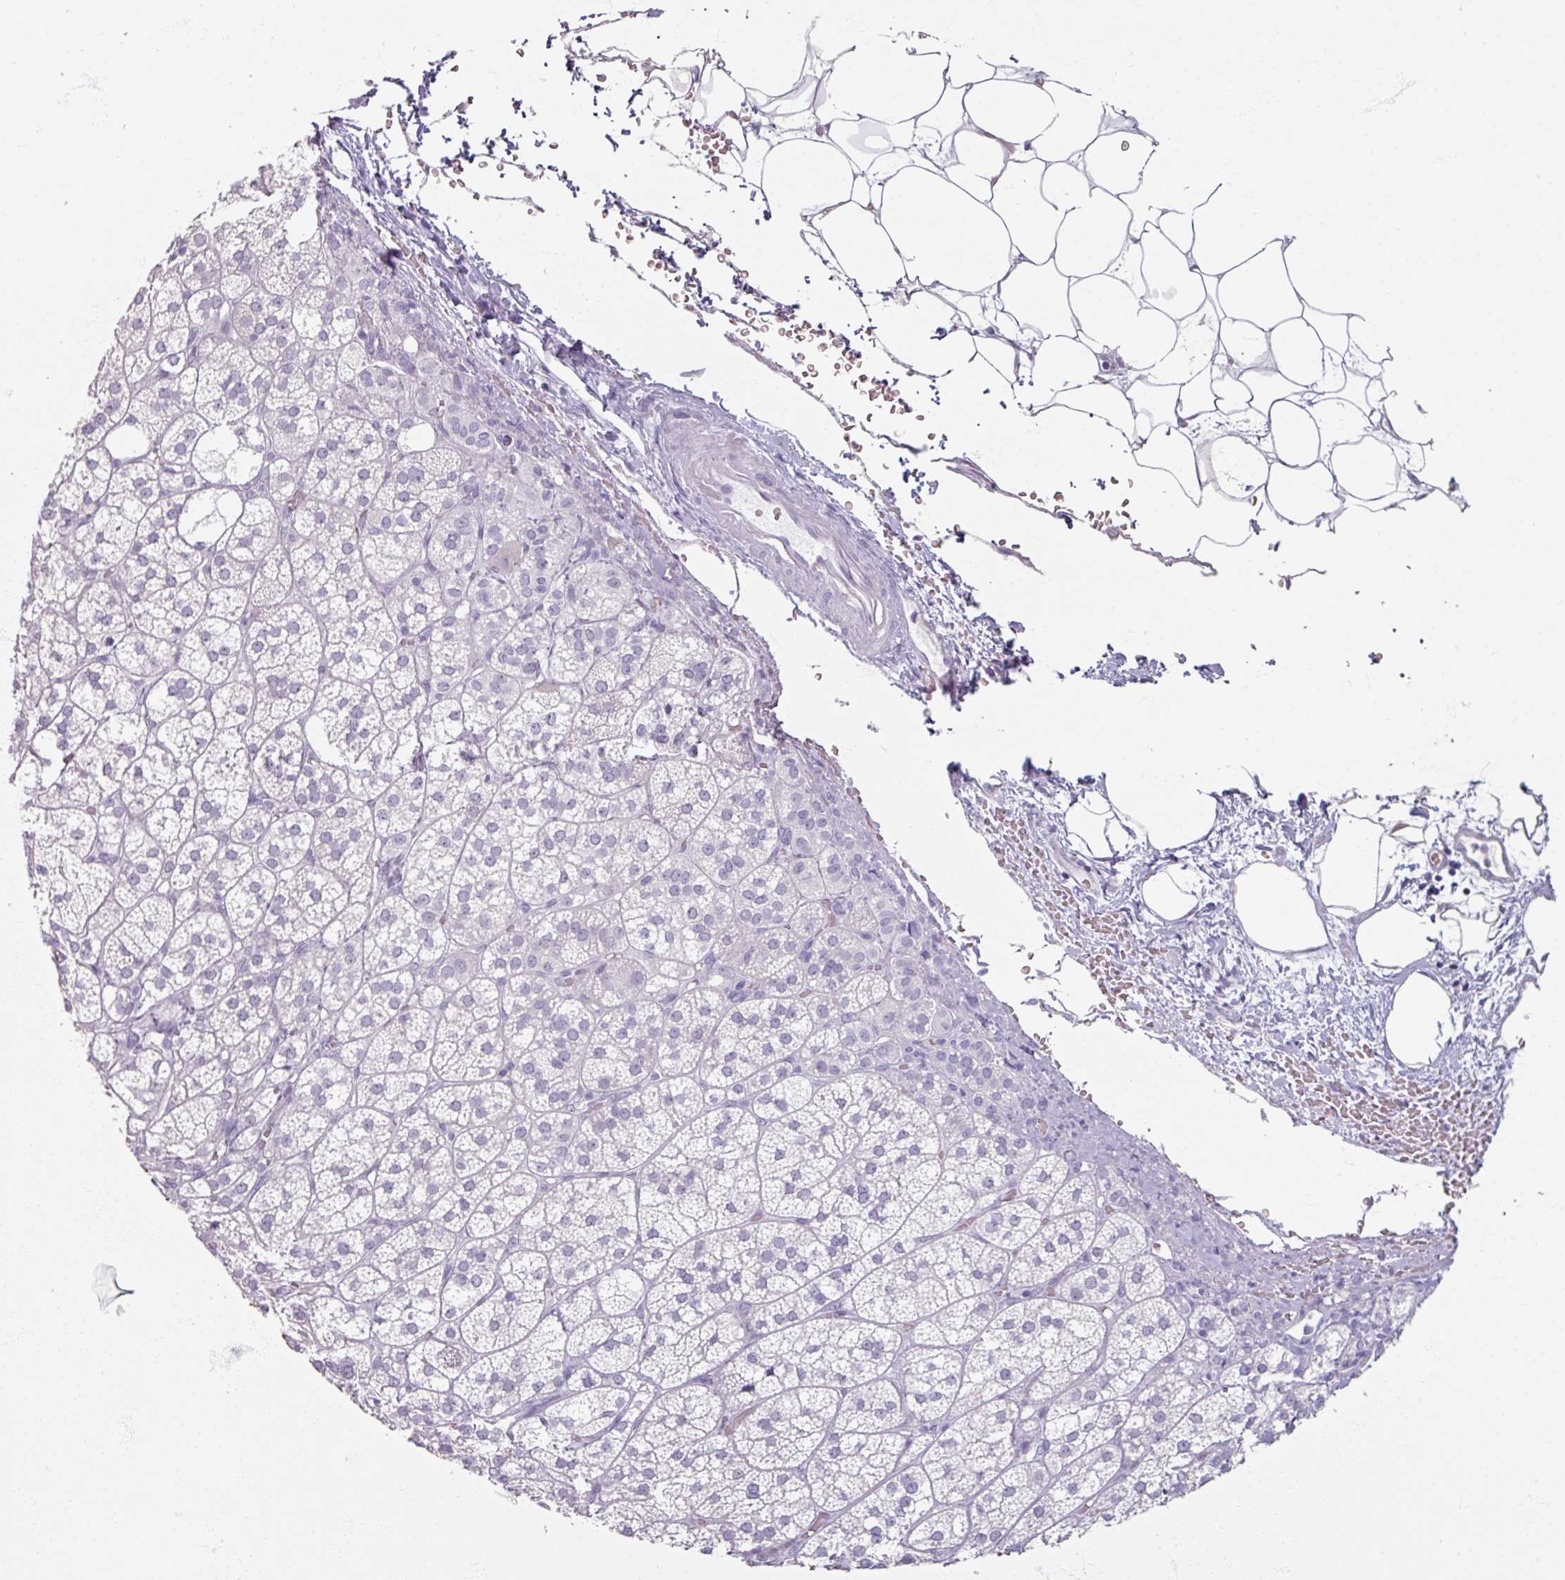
{"staining": {"intensity": "negative", "quantity": "none", "location": "none"}, "tissue": "adrenal gland", "cell_type": "Glandular cells", "image_type": "normal", "snomed": [{"axis": "morphology", "description": "Normal tissue, NOS"}, {"axis": "topography", "description": "Adrenal gland"}], "caption": "This is an immunohistochemistry histopathology image of unremarkable human adrenal gland. There is no staining in glandular cells.", "gene": "TG", "patient": {"sex": "female", "age": 60}}